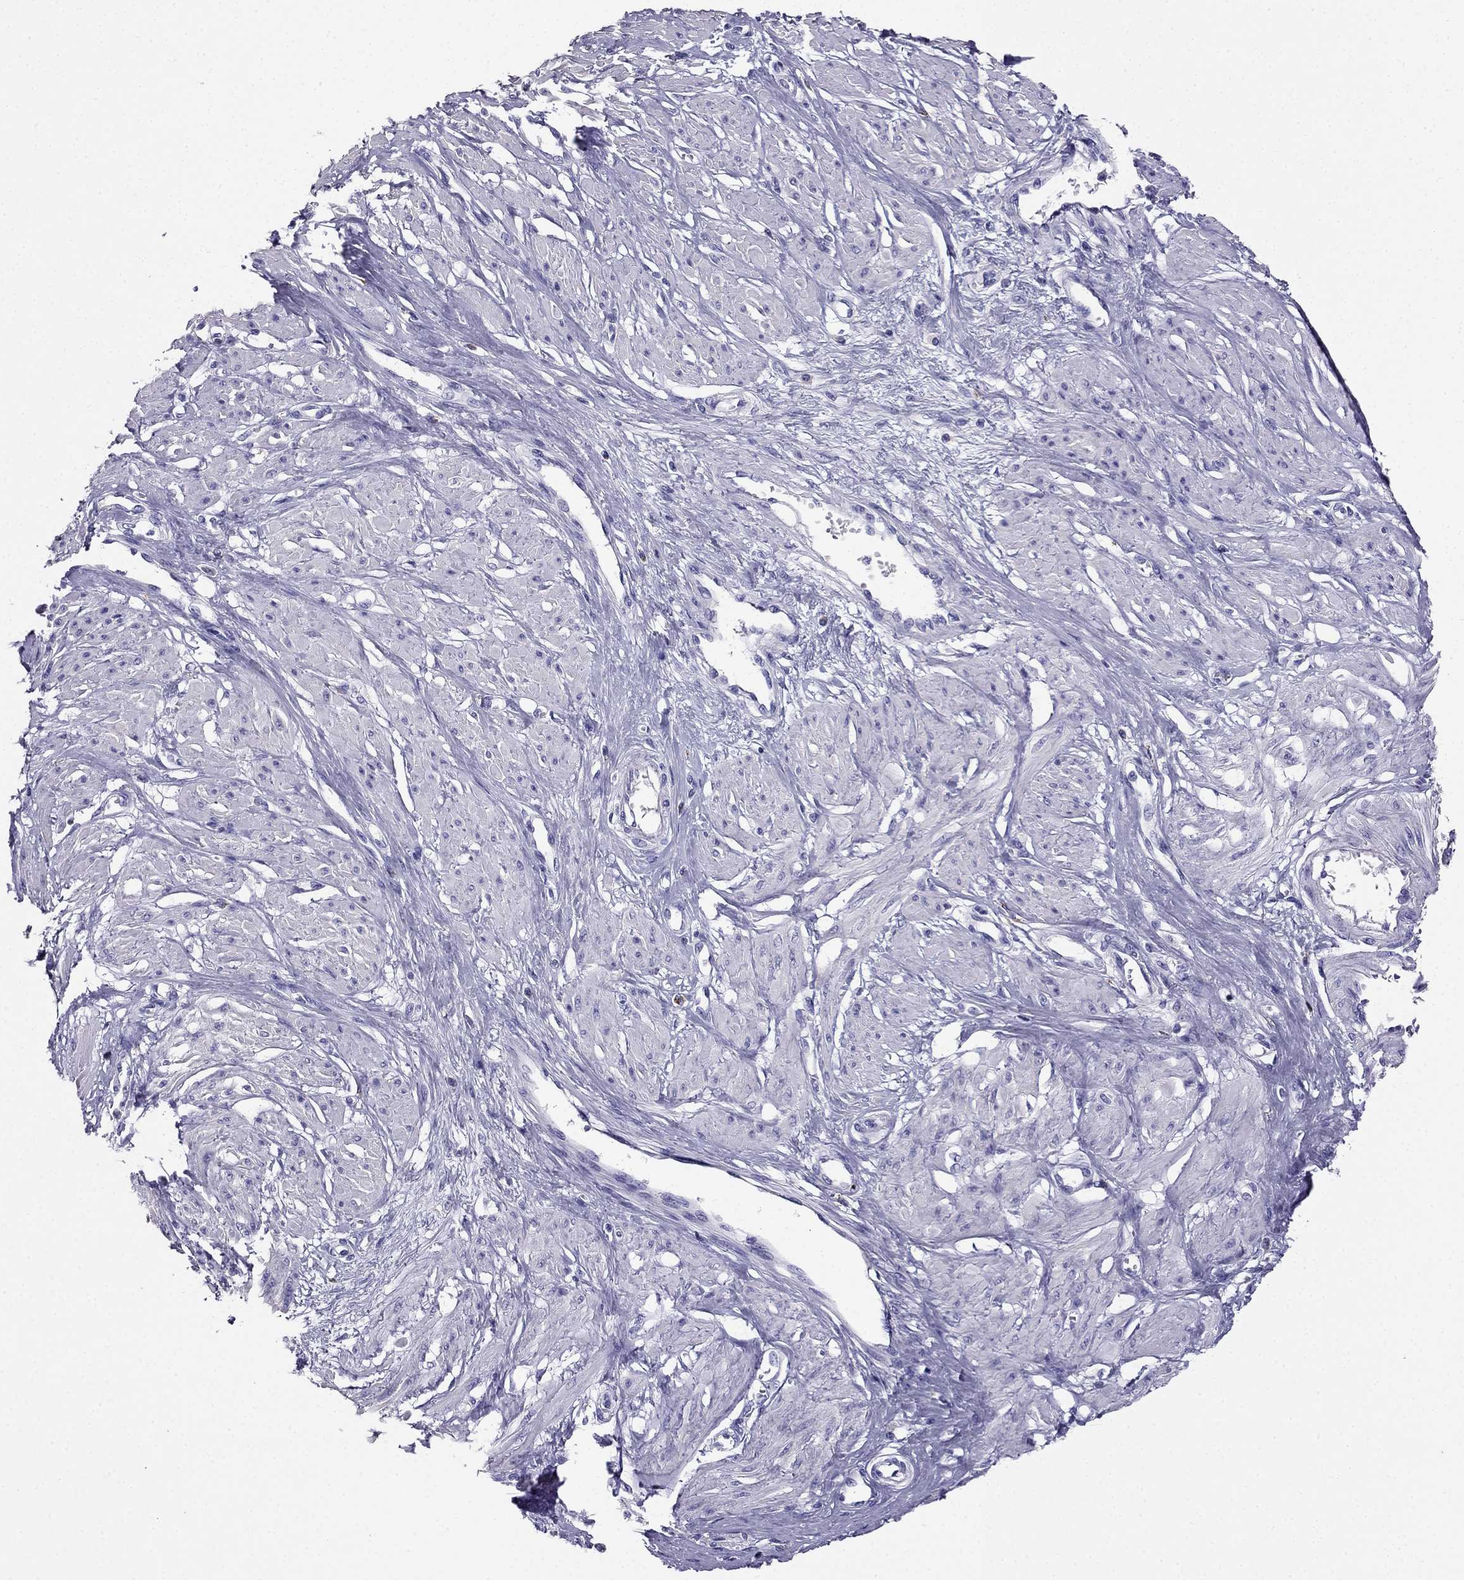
{"staining": {"intensity": "negative", "quantity": "none", "location": "none"}, "tissue": "smooth muscle", "cell_type": "Smooth muscle cells", "image_type": "normal", "snomed": [{"axis": "morphology", "description": "Normal tissue, NOS"}, {"axis": "topography", "description": "Smooth muscle"}, {"axis": "topography", "description": "Uterus"}], "caption": "Smooth muscle cells show no significant protein staining in unremarkable smooth muscle. The staining is performed using DAB (3,3'-diaminobenzidine) brown chromogen with nuclei counter-stained in using hematoxylin.", "gene": "PTH", "patient": {"sex": "female", "age": 39}}